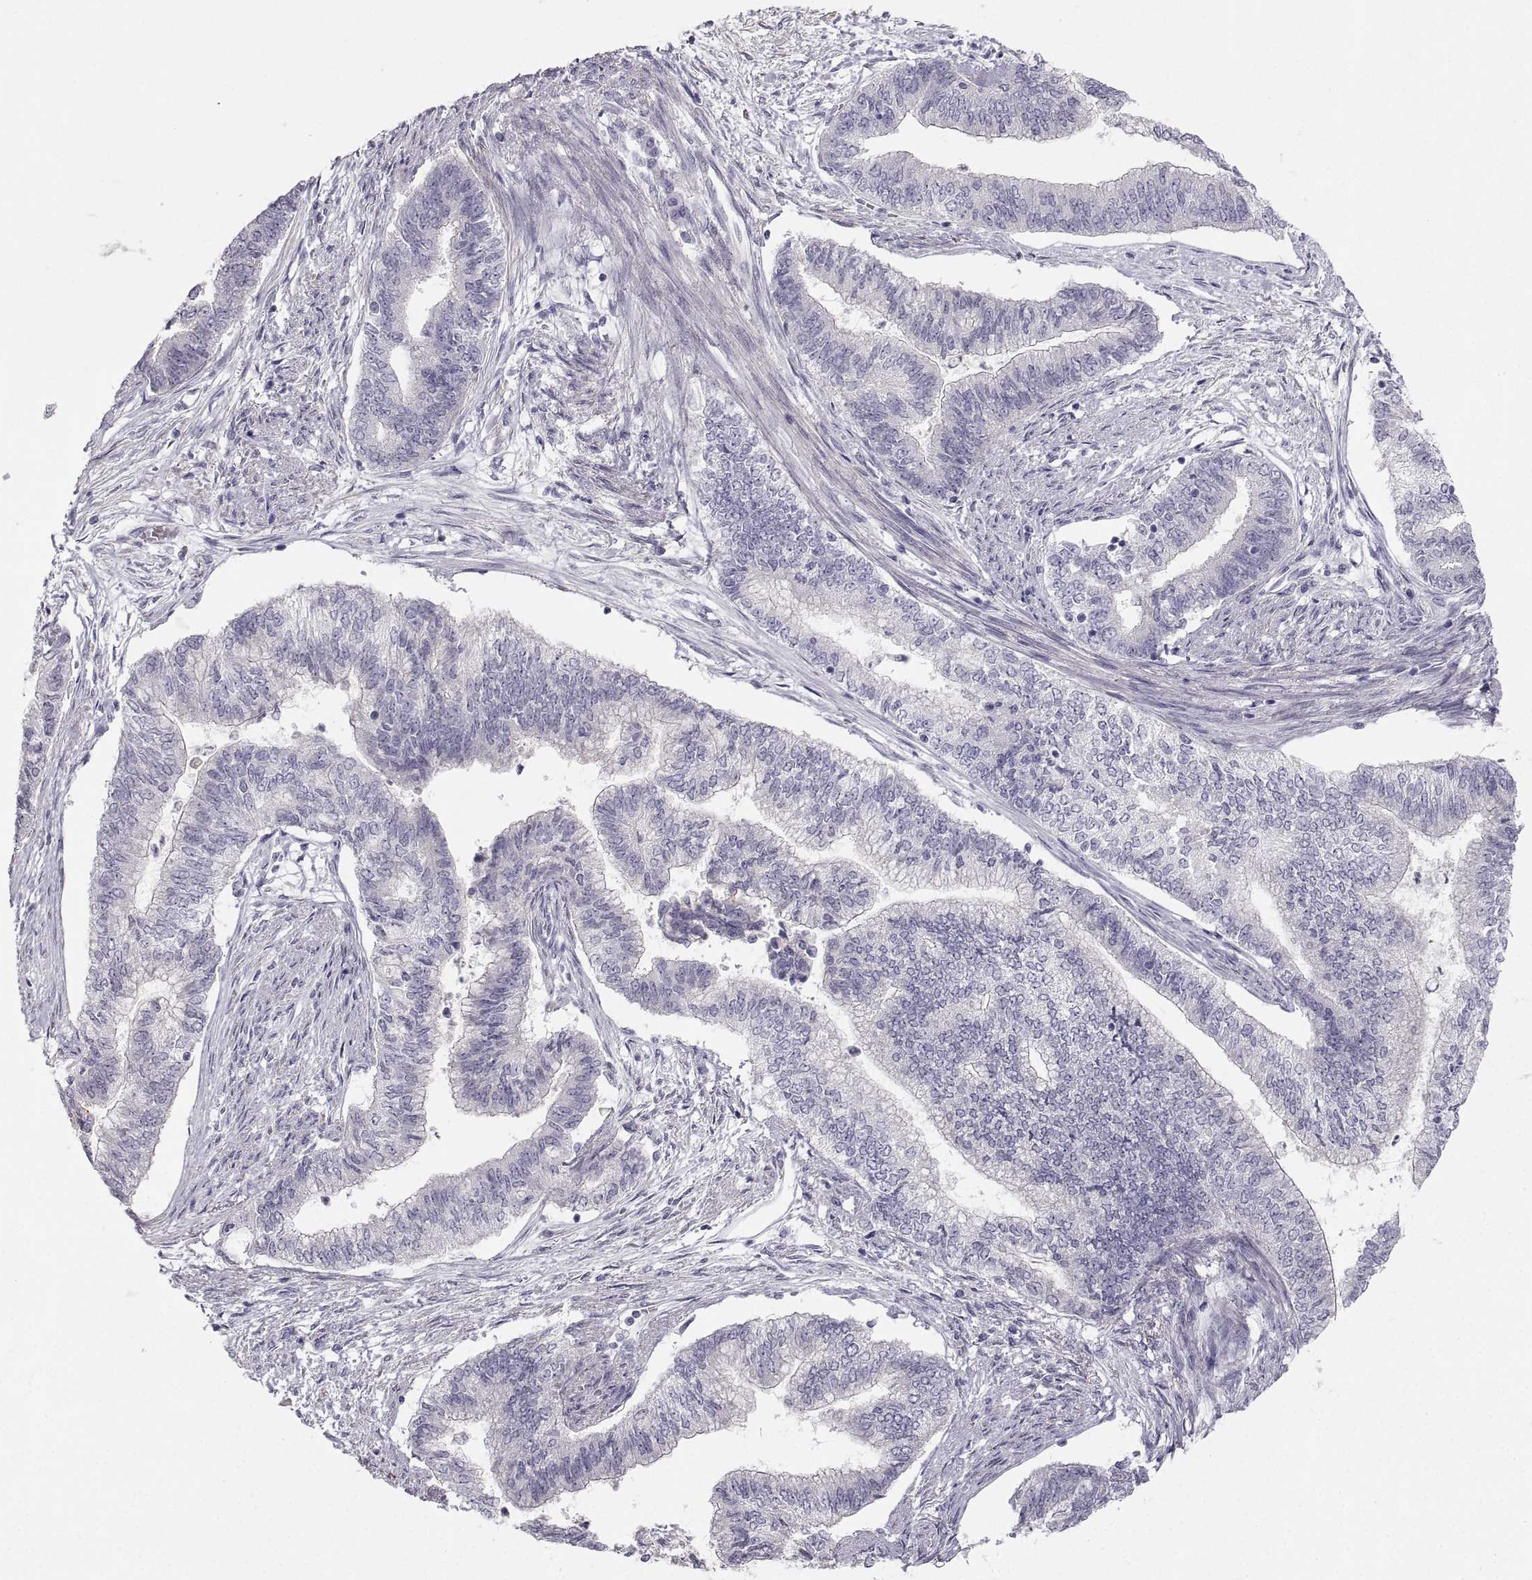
{"staining": {"intensity": "negative", "quantity": "none", "location": "none"}, "tissue": "endometrial cancer", "cell_type": "Tumor cells", "image_type": "cancer", "snomed": [{"axis": "morphology", "description": "Adenocarcinoma, NOS"}, {"axis": "topography", "description": "Endometrium"}], "caption": "High magnification brightfield microscopy of endometrial adenocarcinoma stained with DAB (brown) and counterstained with hematoxylin (blue): tumor cells show no significant expression.", "gene": "ZNF185", "patient": {"sex": "female", "age": 65}}